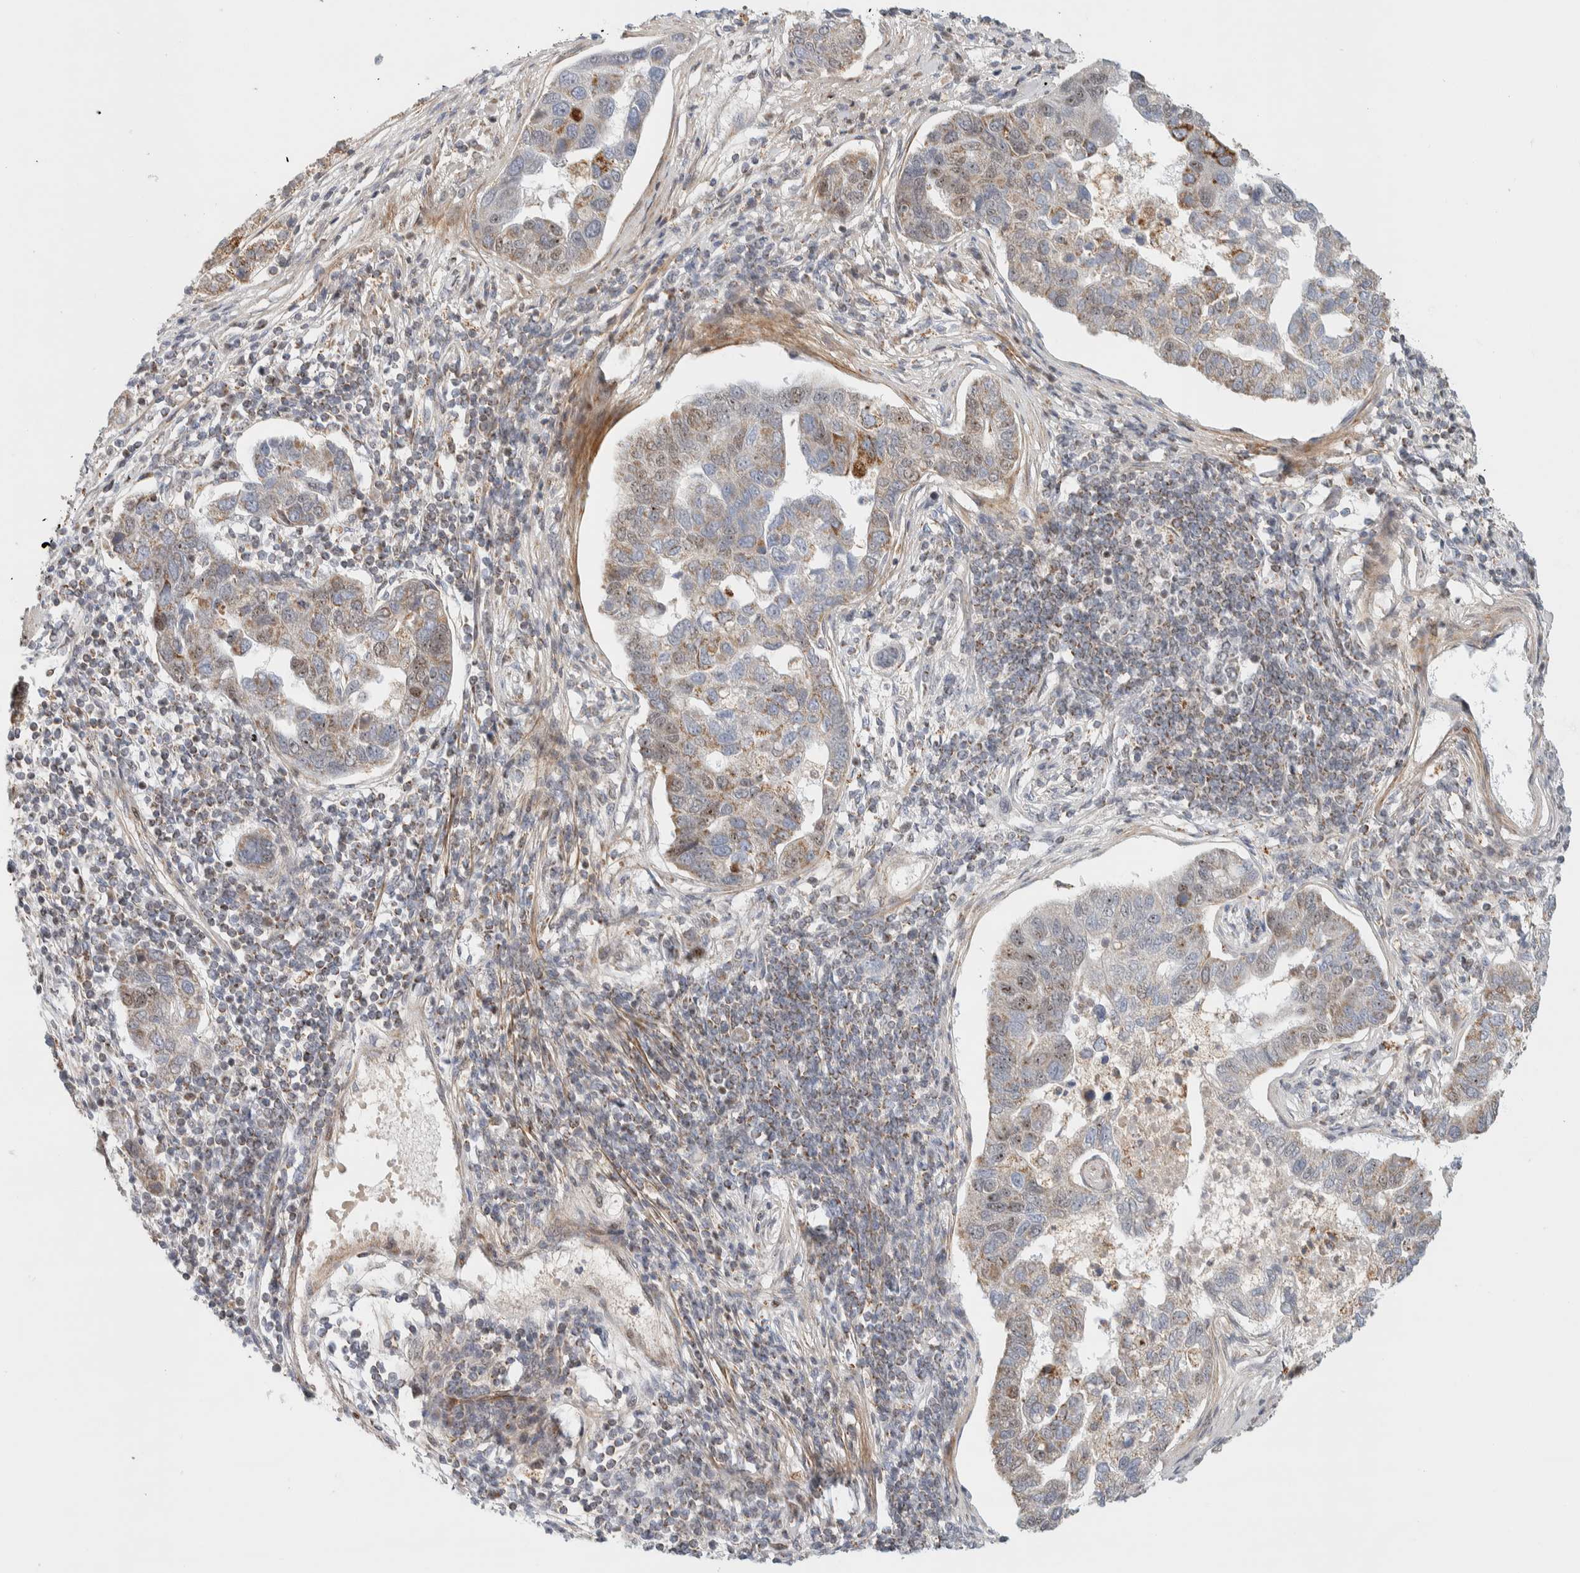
{"staining": {"intensity": "moderate", "quantity": "25%-75%", "location": "cytoplasmic/membranous,nuclear"}, "tissue": "pancreatic cancer", "cell_type": "Tumor cells", "image_type": "cancer", "snomed": [{"axis": "morphology", "description": "Adenocarcinoma, NOS"}, {"axis": "topography", "description": "Pancreas"}], "caption": "Immunohistochemical staining of human pancreatic cancer (adenocarcinoma) displays medium levels of moderate cytoplasmic/membranous and nuclear protein expression in about 25%-75% of tumor cells.", "gene": "TSPAN32", "patient": {"sex": "female", "age": 61}}